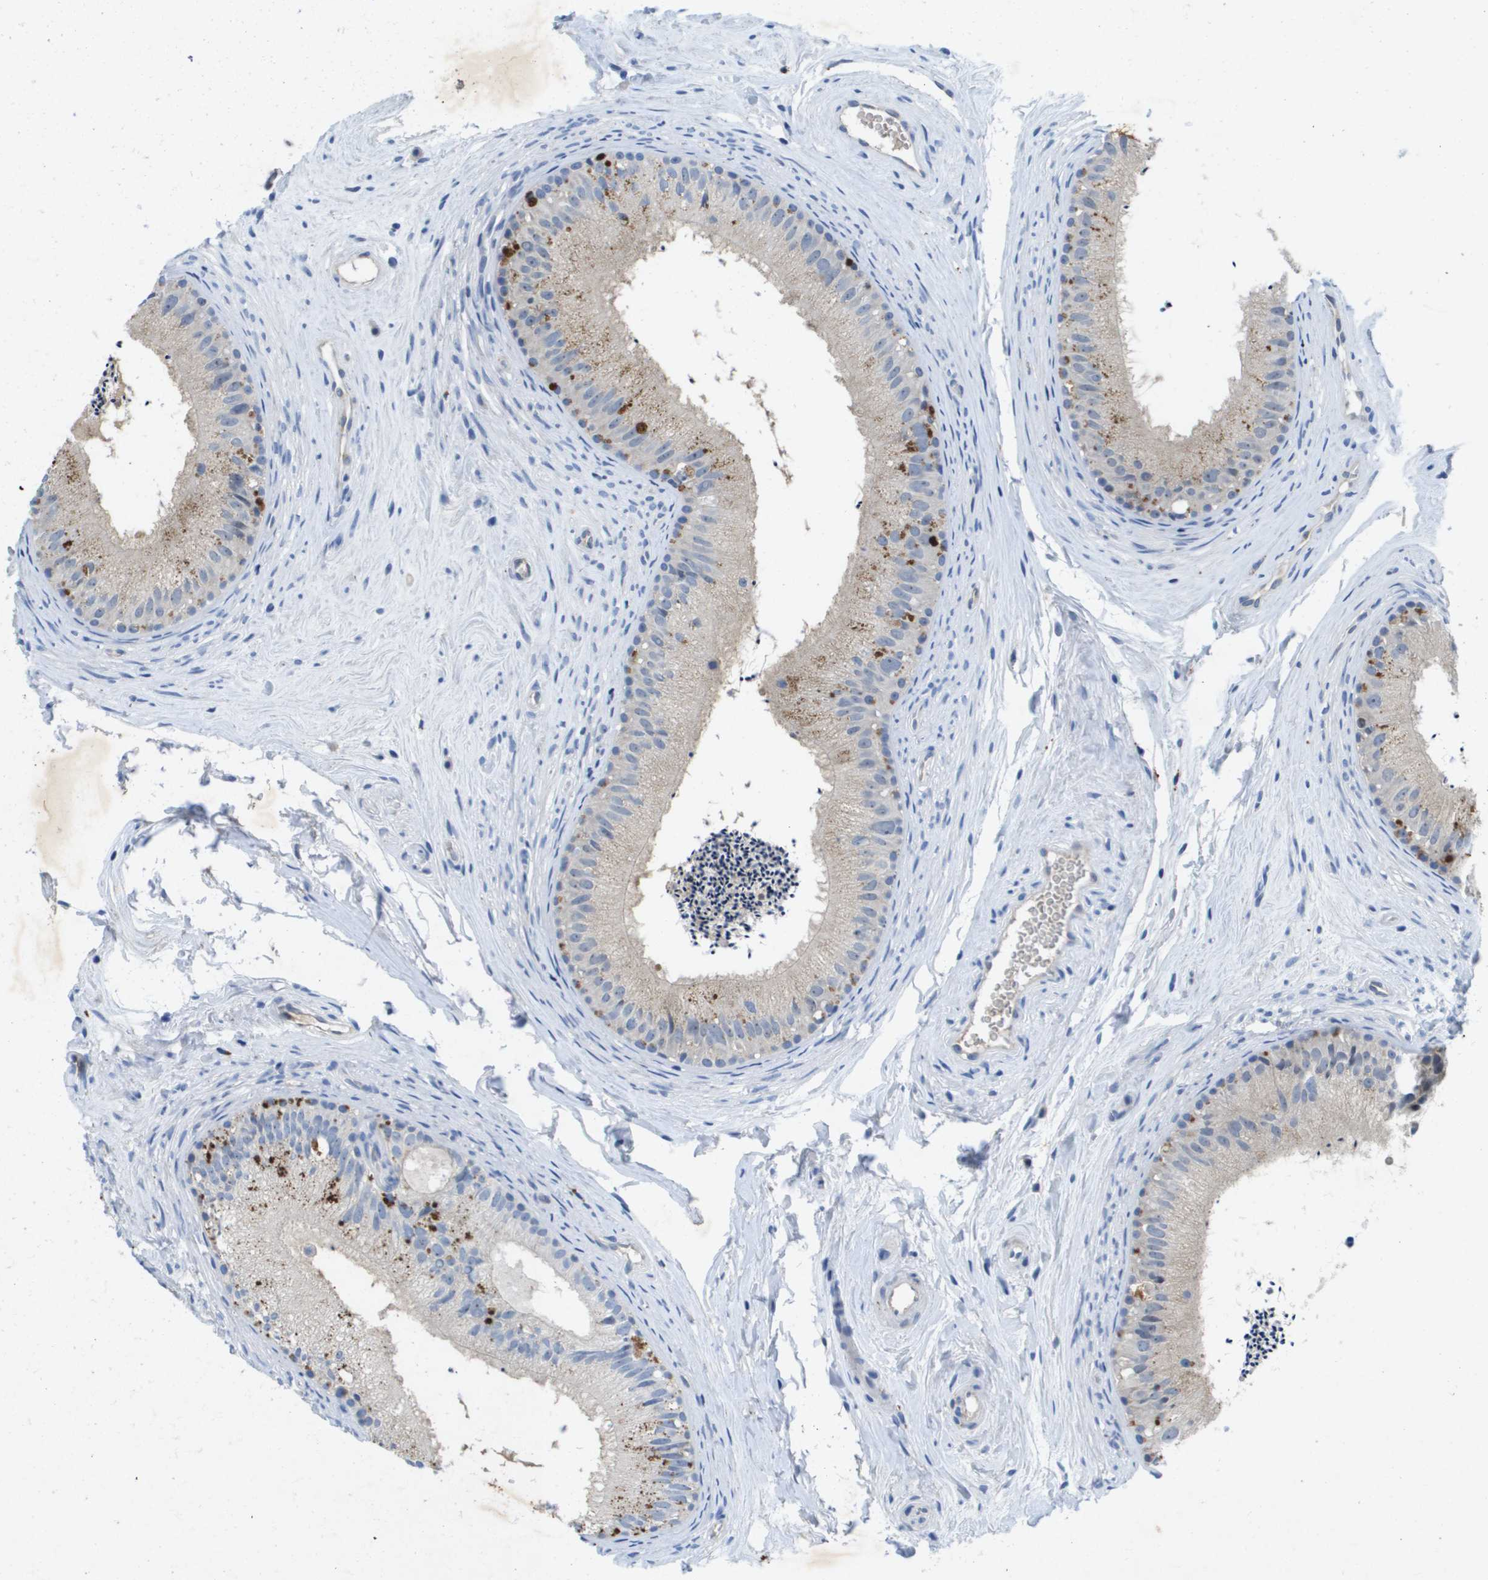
{"staining": {"intensity": "moderate", "quantity": "<25%", "location": "cytoplasmic/membranous"}, "tissue": "epididymis", "cell_type": "Glandular cells", "image_type": "normal", "snomed": [{"axis": "morphology", "description": "Normal tissue, NOS"}, {"axis": "topography", "description": "Epididymis"}], "caption": "Moderate cytoplasmic/membranous protein staining is appreciated in approximately <25% of glandular cells in epididymis. (IHC, brightfield microscopy, high magnification).", "gene": "LIPG", "patient": {"sex": "male", "age": 56}}